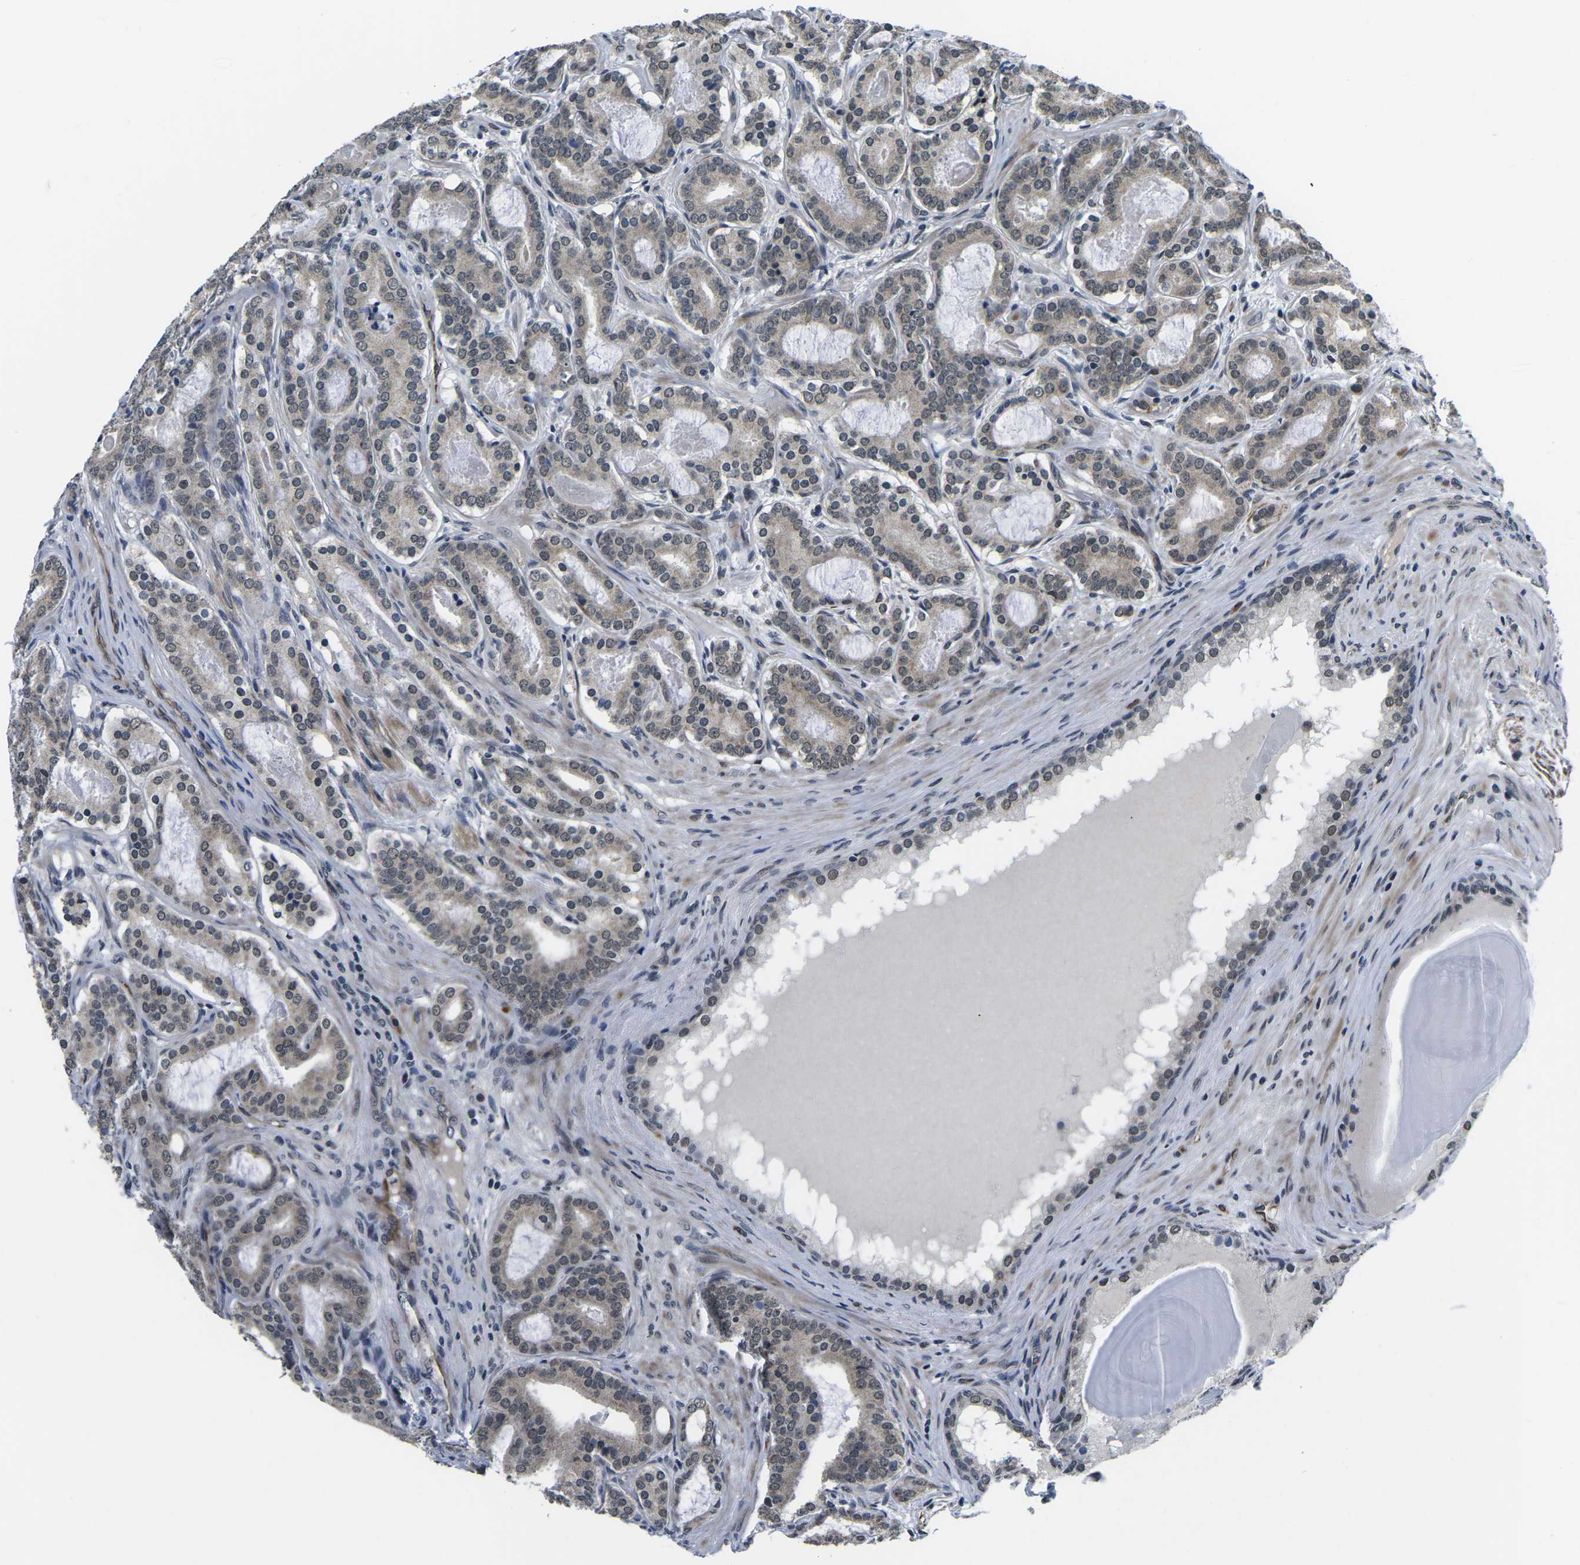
{"staining": {"intensity": "weak", "quantity": ">75%", "location": "cytoplasmic/membranous,nuclear"}, "tissue": "prostate cancer", "cell_type": "Tumor cells", "image_type": "cancer", "snomed": [{"axis": "morphology", "description": "Adenocarcinoma, High grade"}, {"axis": "topography", "description": "Prostate"}], "caption": "Immunohistochemical staining of human adenocarcinoma (high-grade) (prostate) demonstrates low levels of weak cytoplasmic/membranous and nuclear protein expression in about >75% of tumor cells. (DAB IHC with brightfield microscopy, high magnification).", "gene": "CCNE1", "patient": {"sex": "male", "age": 60}}